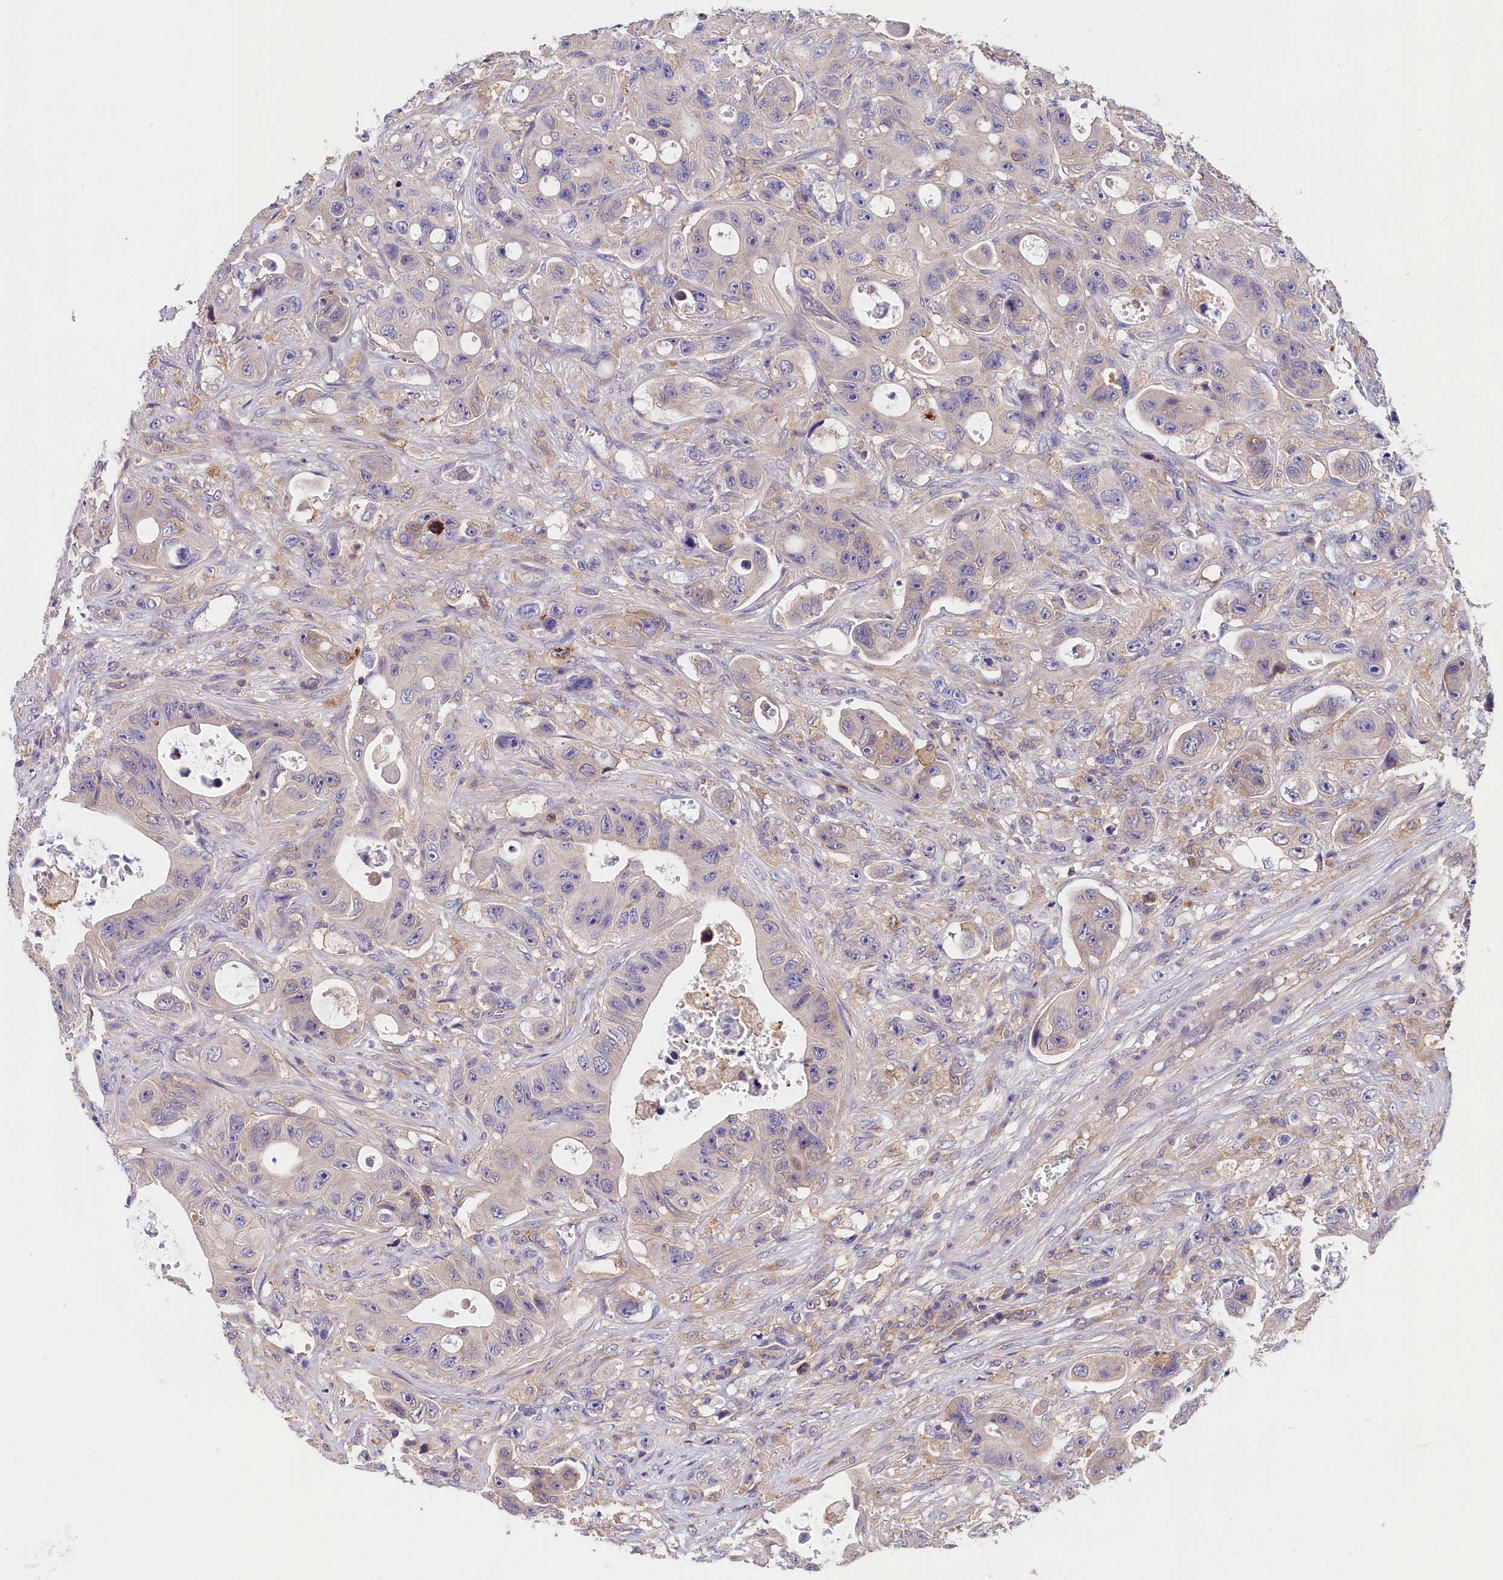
{"staining": {"intensity": "moderate", "quantity": "<25%", "location": "cytoplasmic/membranous"}, "tissue": "colorectal cancer", "cell_type": "Tumor cells", "image_type": "cancer", "snomed": [{"axis": "morphology", "description": "Adenocarcinoma, NOS"}, {"axis": "topography", "description": "Colon"}], "caption": "Colorectal cancer was stained to show a protein in brown. There is low levels of moderate cytoplasmic/membranous expression in approximately <25% of tumor cells.", "gene": "OAS3", "patient": {"sex": "female", "age": 46}}